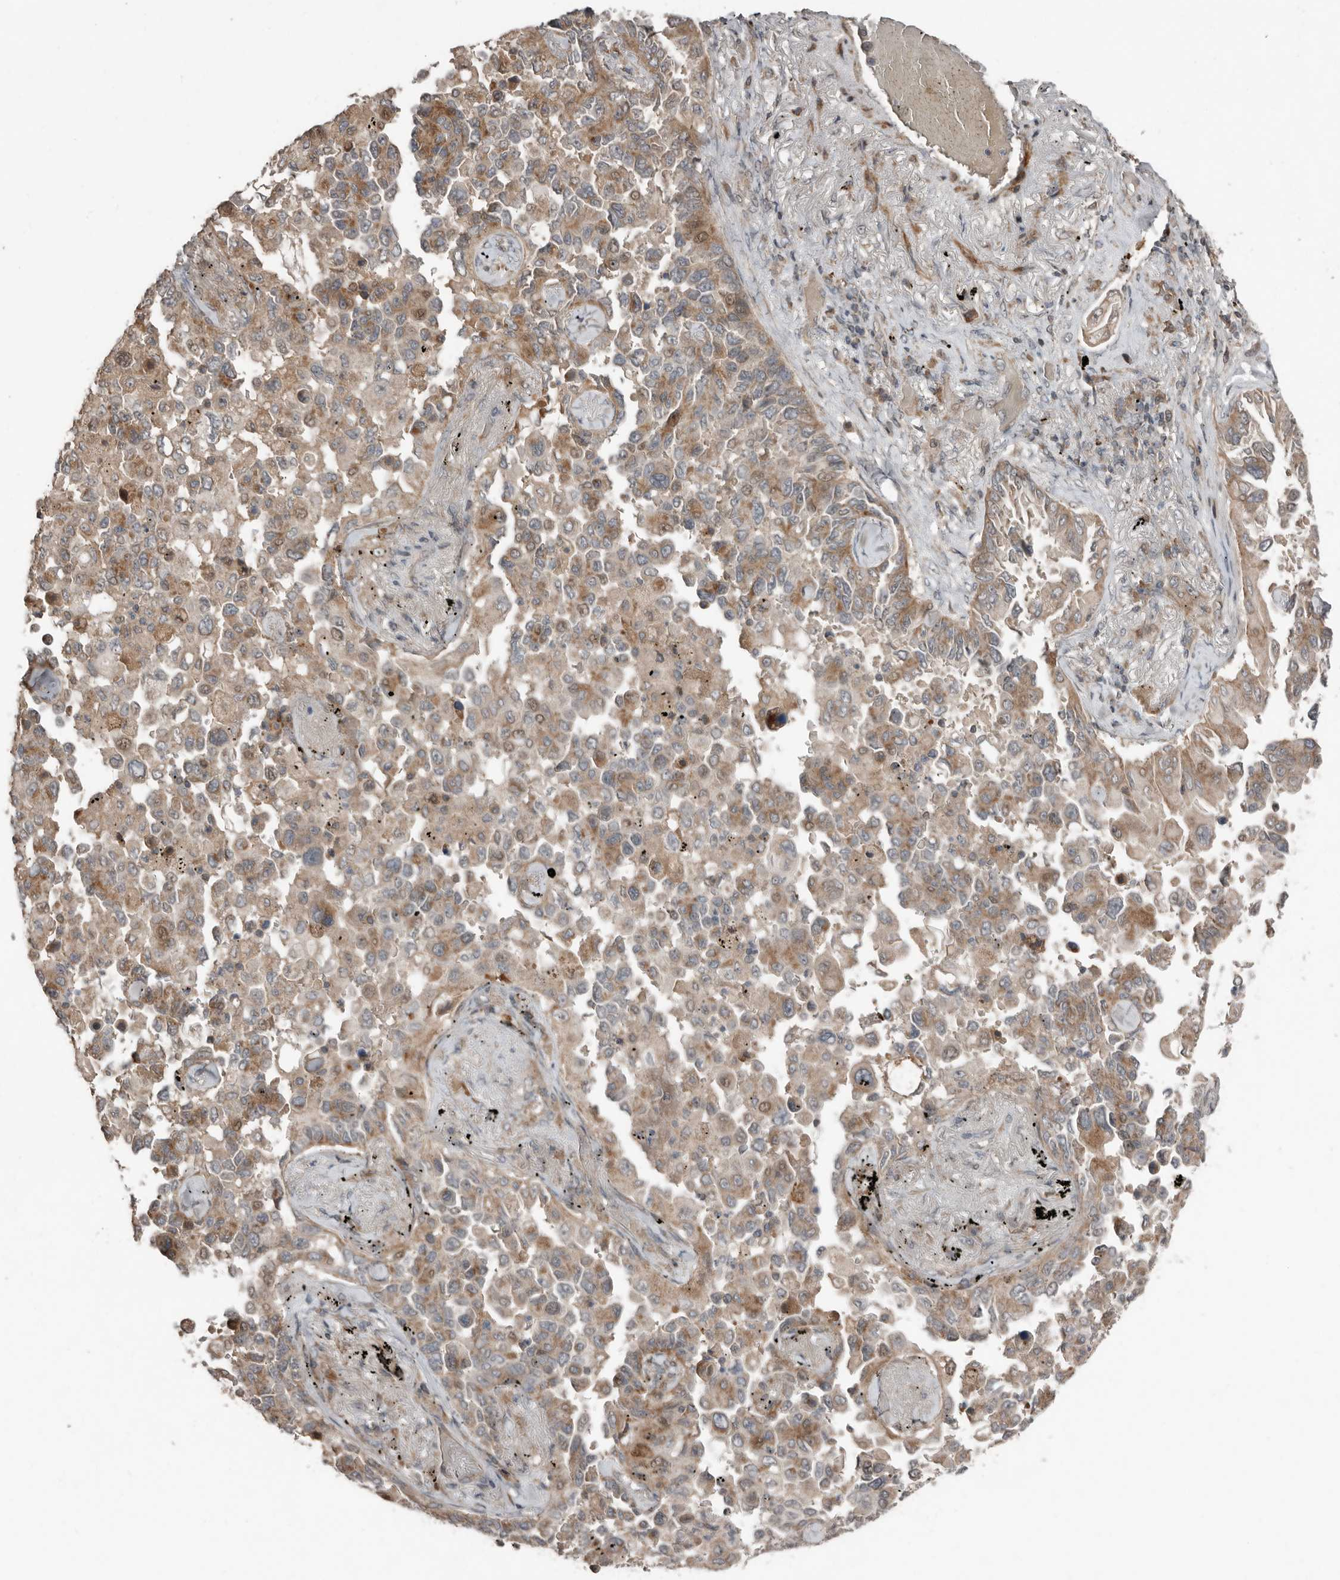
{"staining": {"intensity": "moderate", "quantity": "25%-75%", "location": "cytoplasmic/membranous"}, "tissue": "lung cancer", "cell_type": "Tumor cells", "image_type": "cancer", "snomed": [{"axis": "morphology", "description": "Adenocarcinoma, NOS"}, {"axis": "topography", "description": "Lung"}], "caption": "Adenocarcinoma (lung) tissue exhibits moderate cytoplasmic/membranous staining in approximately 25%-75% of tumor cells (DAB = brown stain, brightfield microscopy at high magnification).", "gene": "SLC6A7", "patient": {"sex": "female", "age": 67}}